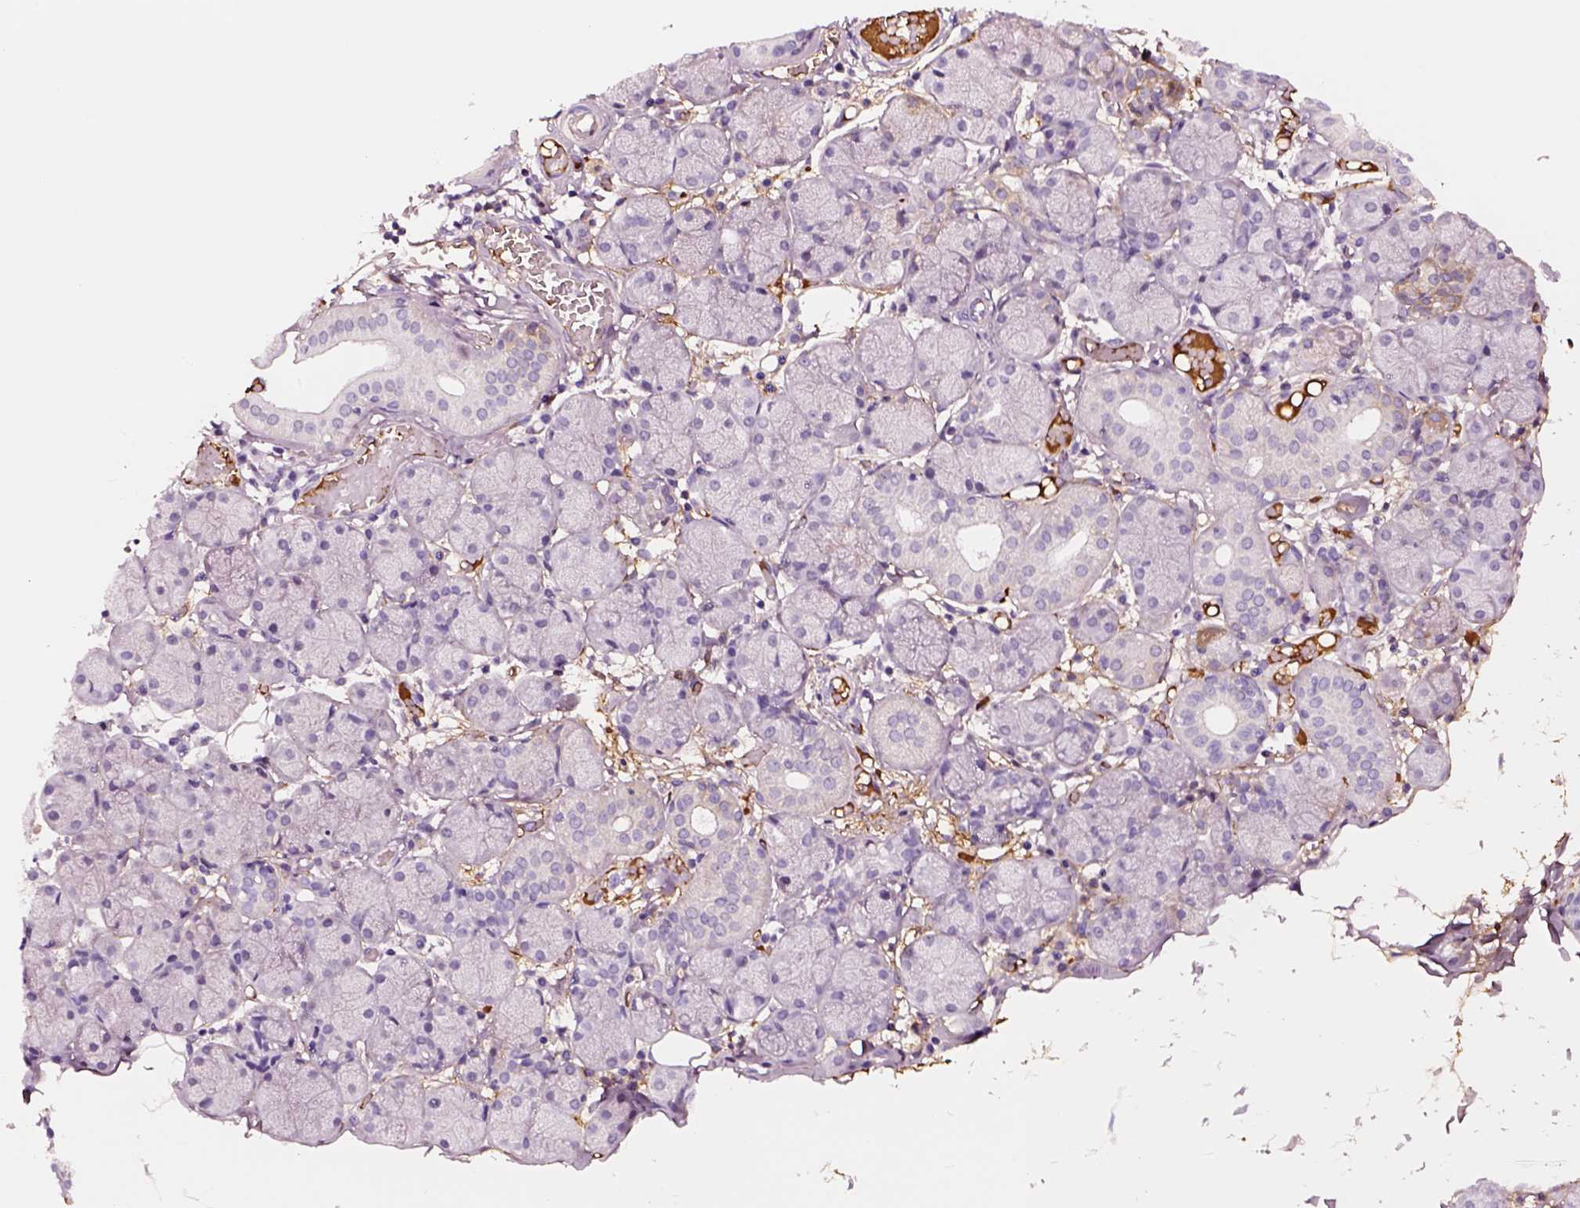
{"staining": {"intensity": "negative", "quantity": "none", "location": "none"}, "tissue": "salivary gland", "cell_type": "Glandular cells", "image_type": "normal", "snomed": [{"axis": "morphology", "description": "Normal tissue, NOS"}, {"axis": "topography", "description": "Salivary gland"}], "caption": "Histopathology image shows no protein expression in glandular cells of normal salivary gland. Nuclei are stained in blue.", "gene": "TF", "patient": {"sex": "female", "age": 24}}